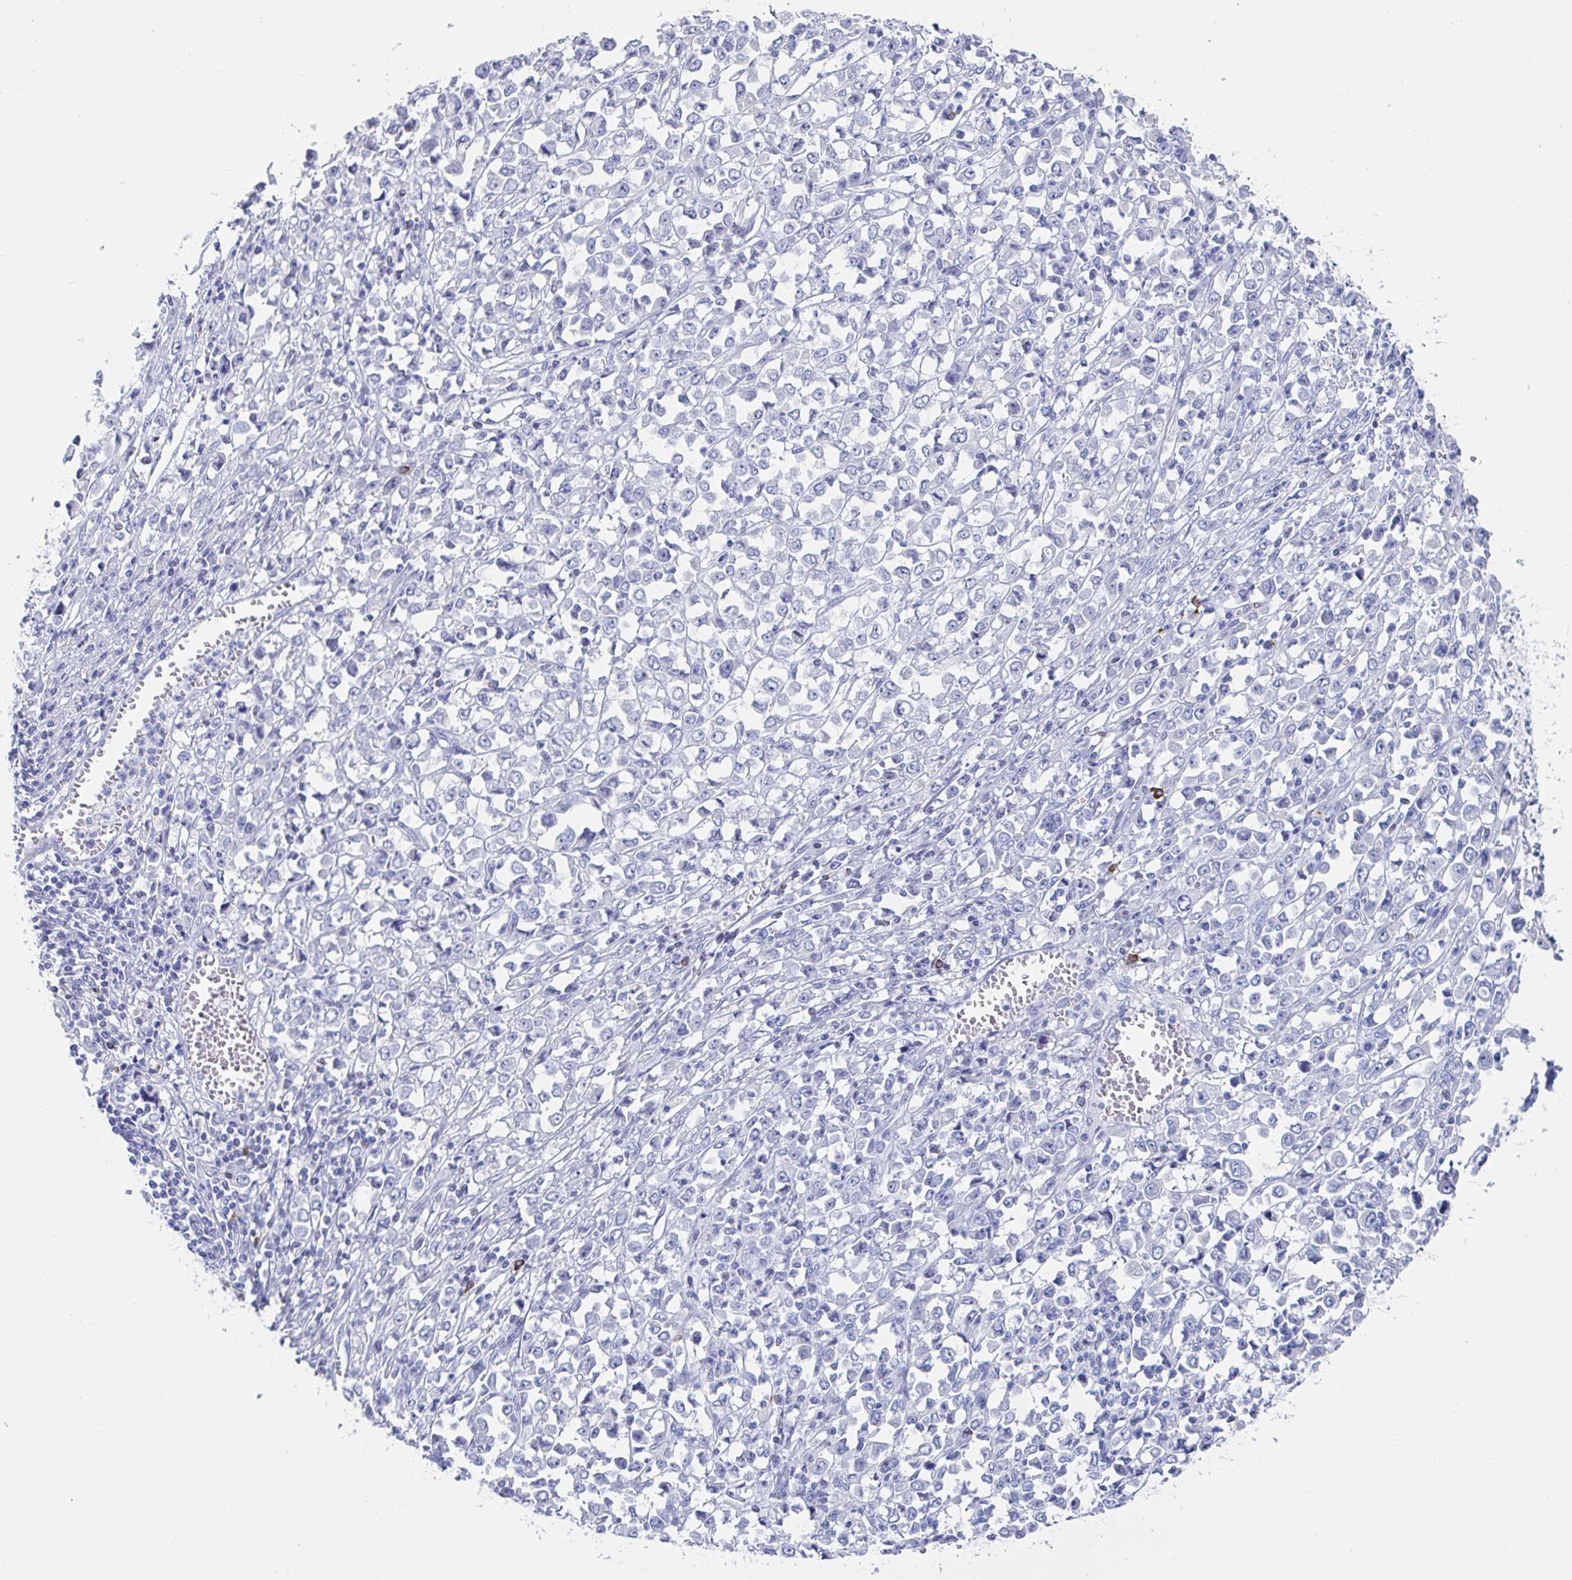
{"staining": {"intensity": "negative", "quantity": "none", "location": "none"}, "tissue": "stomach cancer", "cell_type": "Tumor cells", "image_type": "cancer", "snomed": [{"axis": "morphology", "description": "Adenocarcinoma, NOS"}, {"axis": "topography", "description": "Stomach, upper"}], "caption": "This is an IHC image of stomach cancer (adenocarcinoma). There is no staining in tumor cells.", "gene": "PACSIN1", "patient": {"sex": "male", "age": 70}}